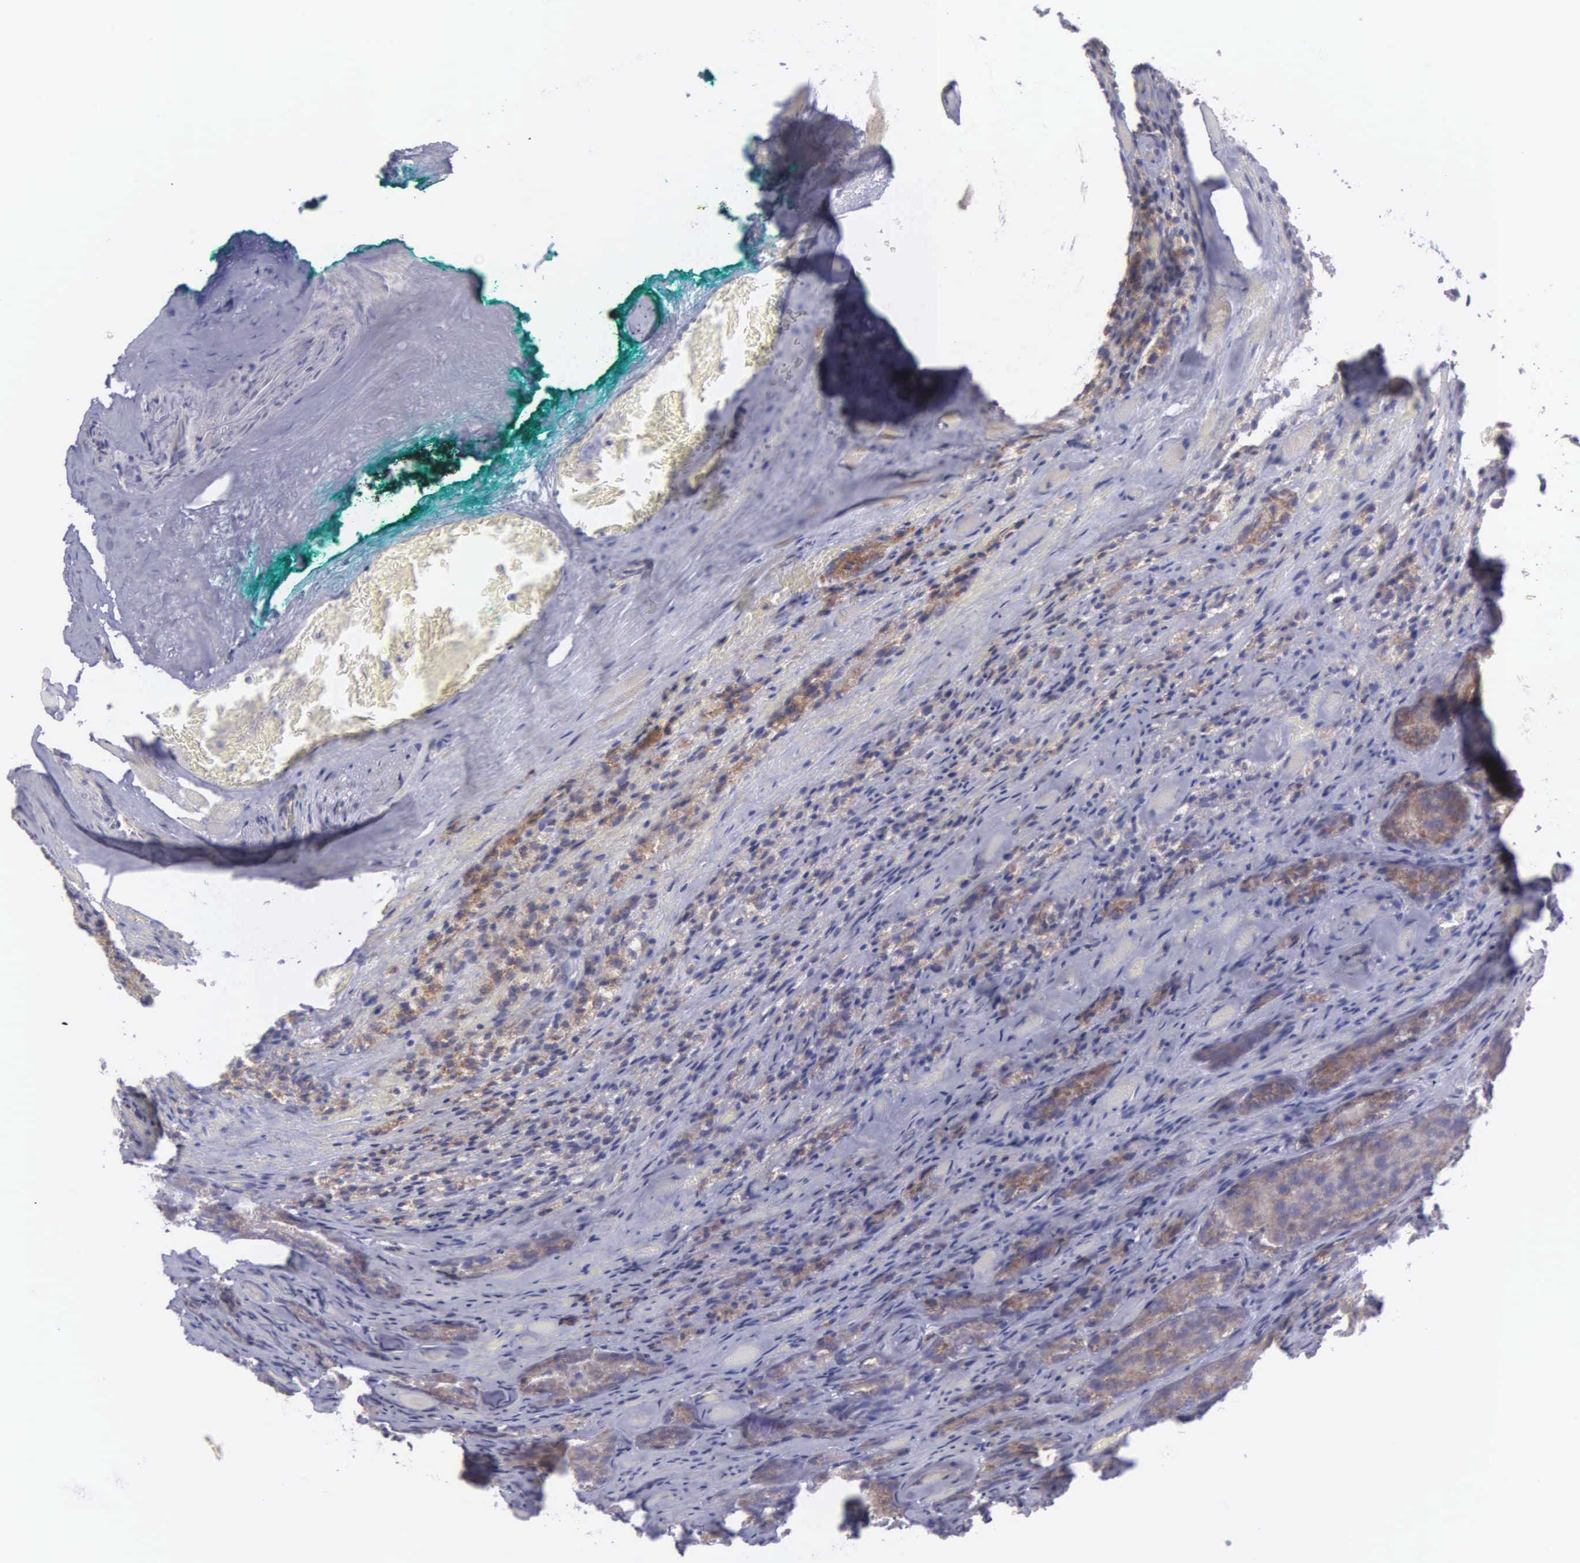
{"staining": {"intensity": "weak", "quantity": ">75%", "location": "cytoplasmic/membranous"}, "tissue": "prostate cancer", "cell_type": "Tumor cells", "image_type": "cancer", "snomed": [{"axis": "morphology", "description": "Adenocarcinoma, Medium grade"}, {"axis": "topography", "description": "Prostate"}], "caption": "Protein expression by IHC displays weak cytoplasmic/membranous positivity in approximately >75% of tumor cells in adenocarcinoma (medium-grade) (prostate).", "gene": "SYNJ2BP", "patient": {"sex": "male", "age": 60}}